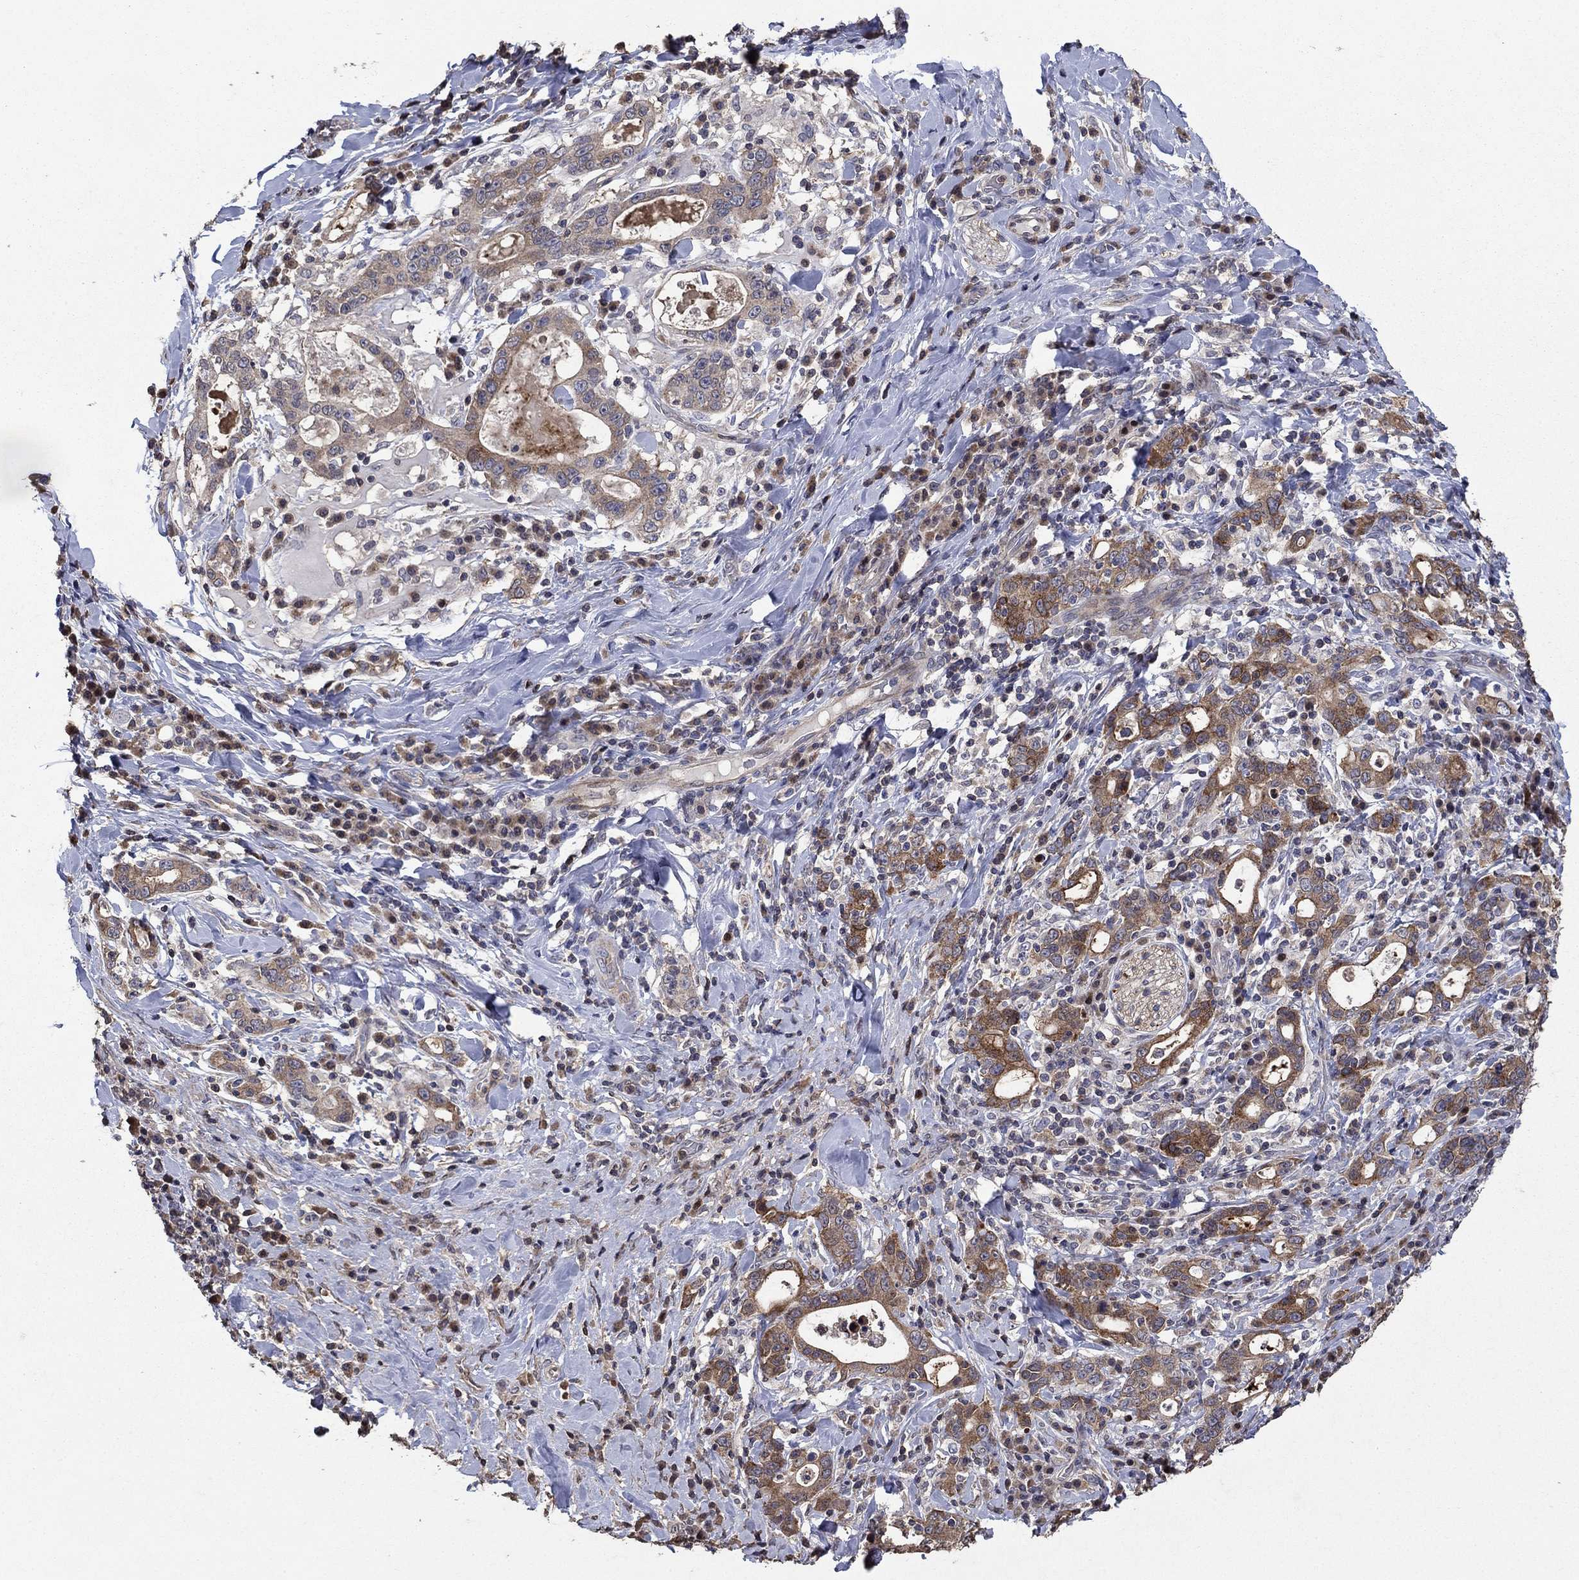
{"staining": {"intensity": "moderate", "quantity": "25%-75%", "location": "cytoplasmic/membranous"}, "tissue": "stomach cancer", "cell_type": "Tumor cells", "image_type": "cancer", "snomed": [{"axis": "morphology", "description": "Adenocarcinoma, NOS"}, {"axis": "topography", "description": "Stomach"}], "caption": "This is an image of immunohistochemistry staining of stomach cancer (adenocarcinoma), which shows moderate positivity in the cytoplasmic/membranous of tumor cells.", "gene": "DVL1", "patient": {"sex": "male", "age": 79}}